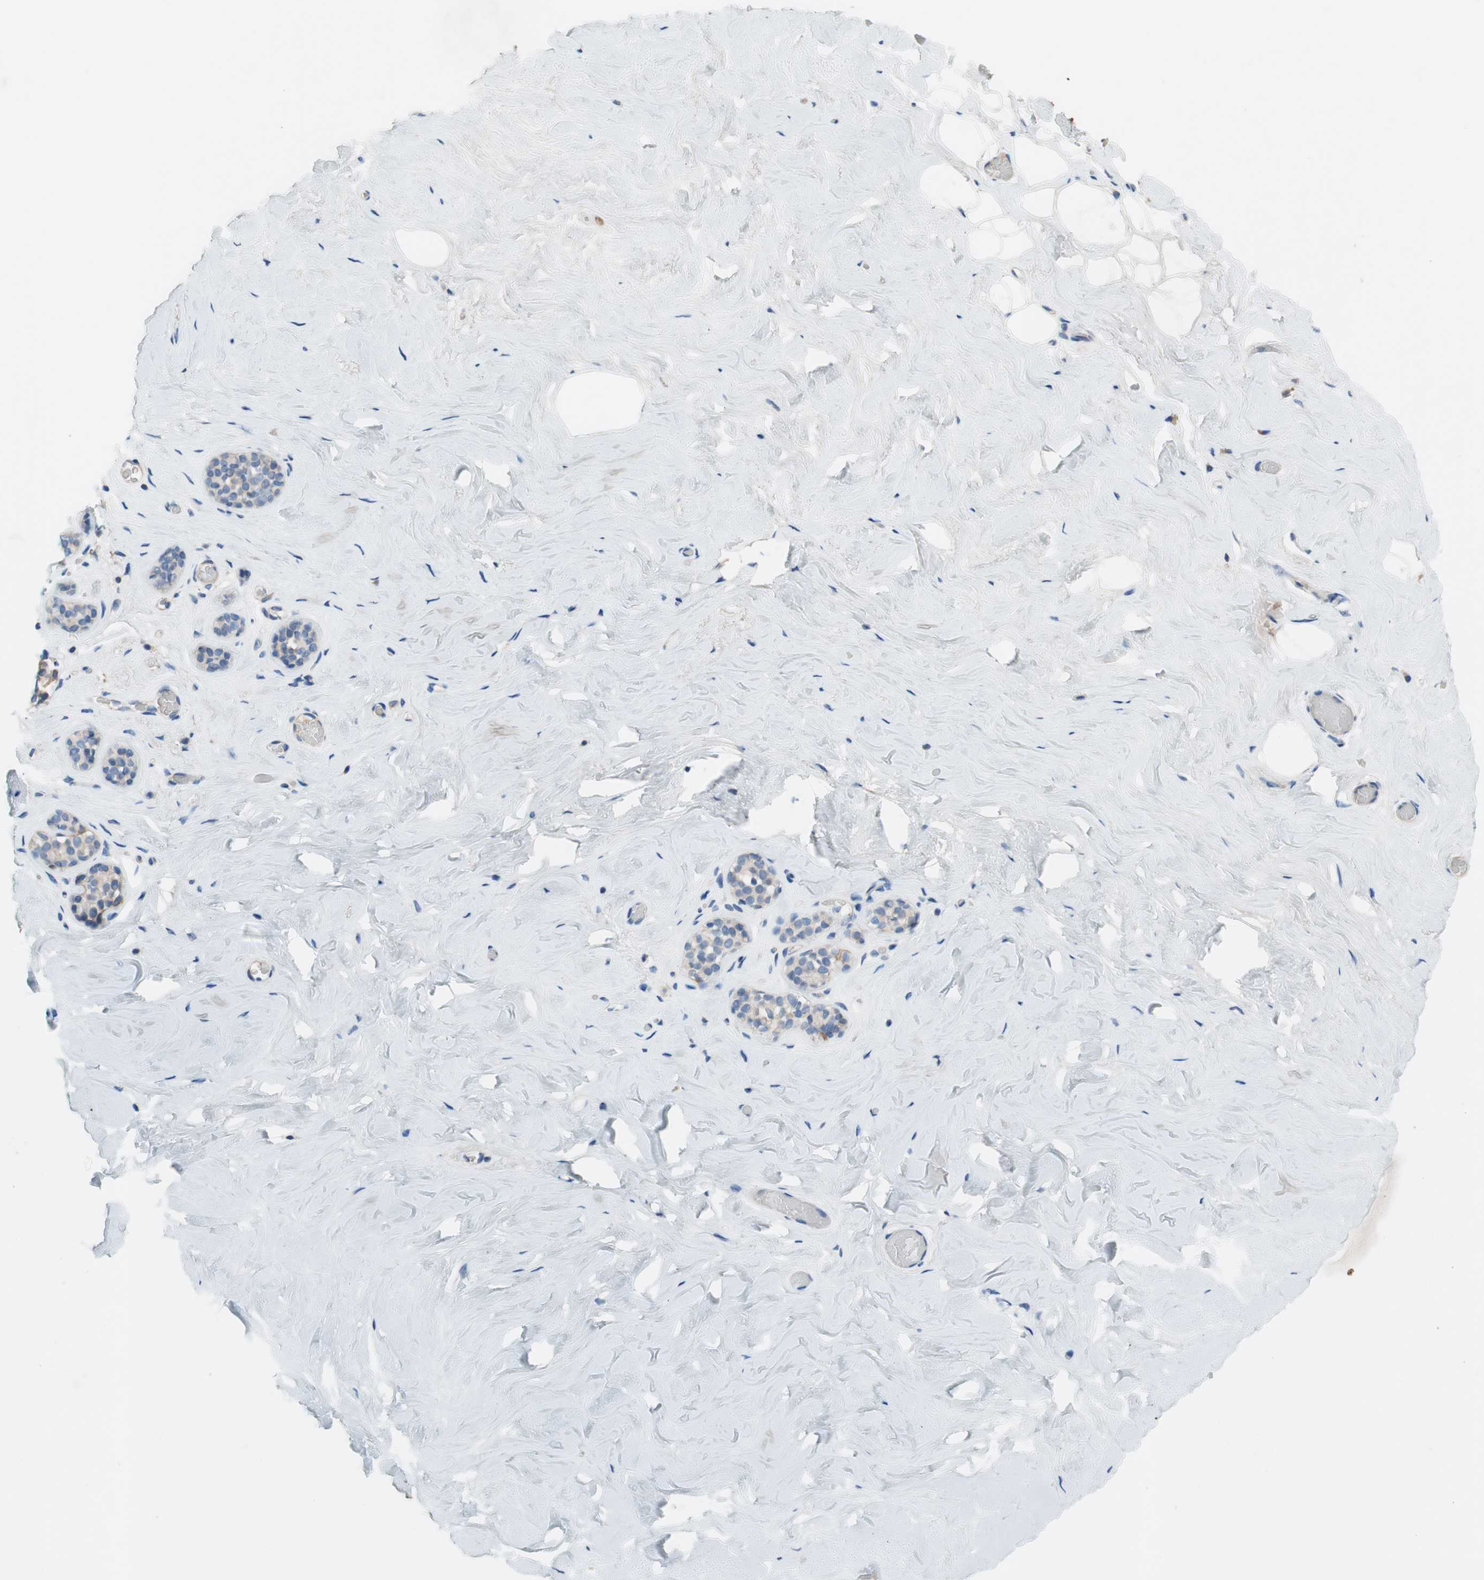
{"staining": {"intensity": "negative", "quantity": "none", "location": "none"}, "tissue": "breast", "cell_type": "Adipocytes", "image_type": "normal", "snomed": [{"axis": "morphology", "description": "Normal tissue, NOS"}, {"axis": "topography", "description": "Breast"}], "caption": "Immunohistochemistry (IHC) photomicrograph of normal breast: breast stained with DAB shows no significant protein expression in adipocytes.", "gene": "TACR3", "patient": {"sex": "female", "age": 75}}